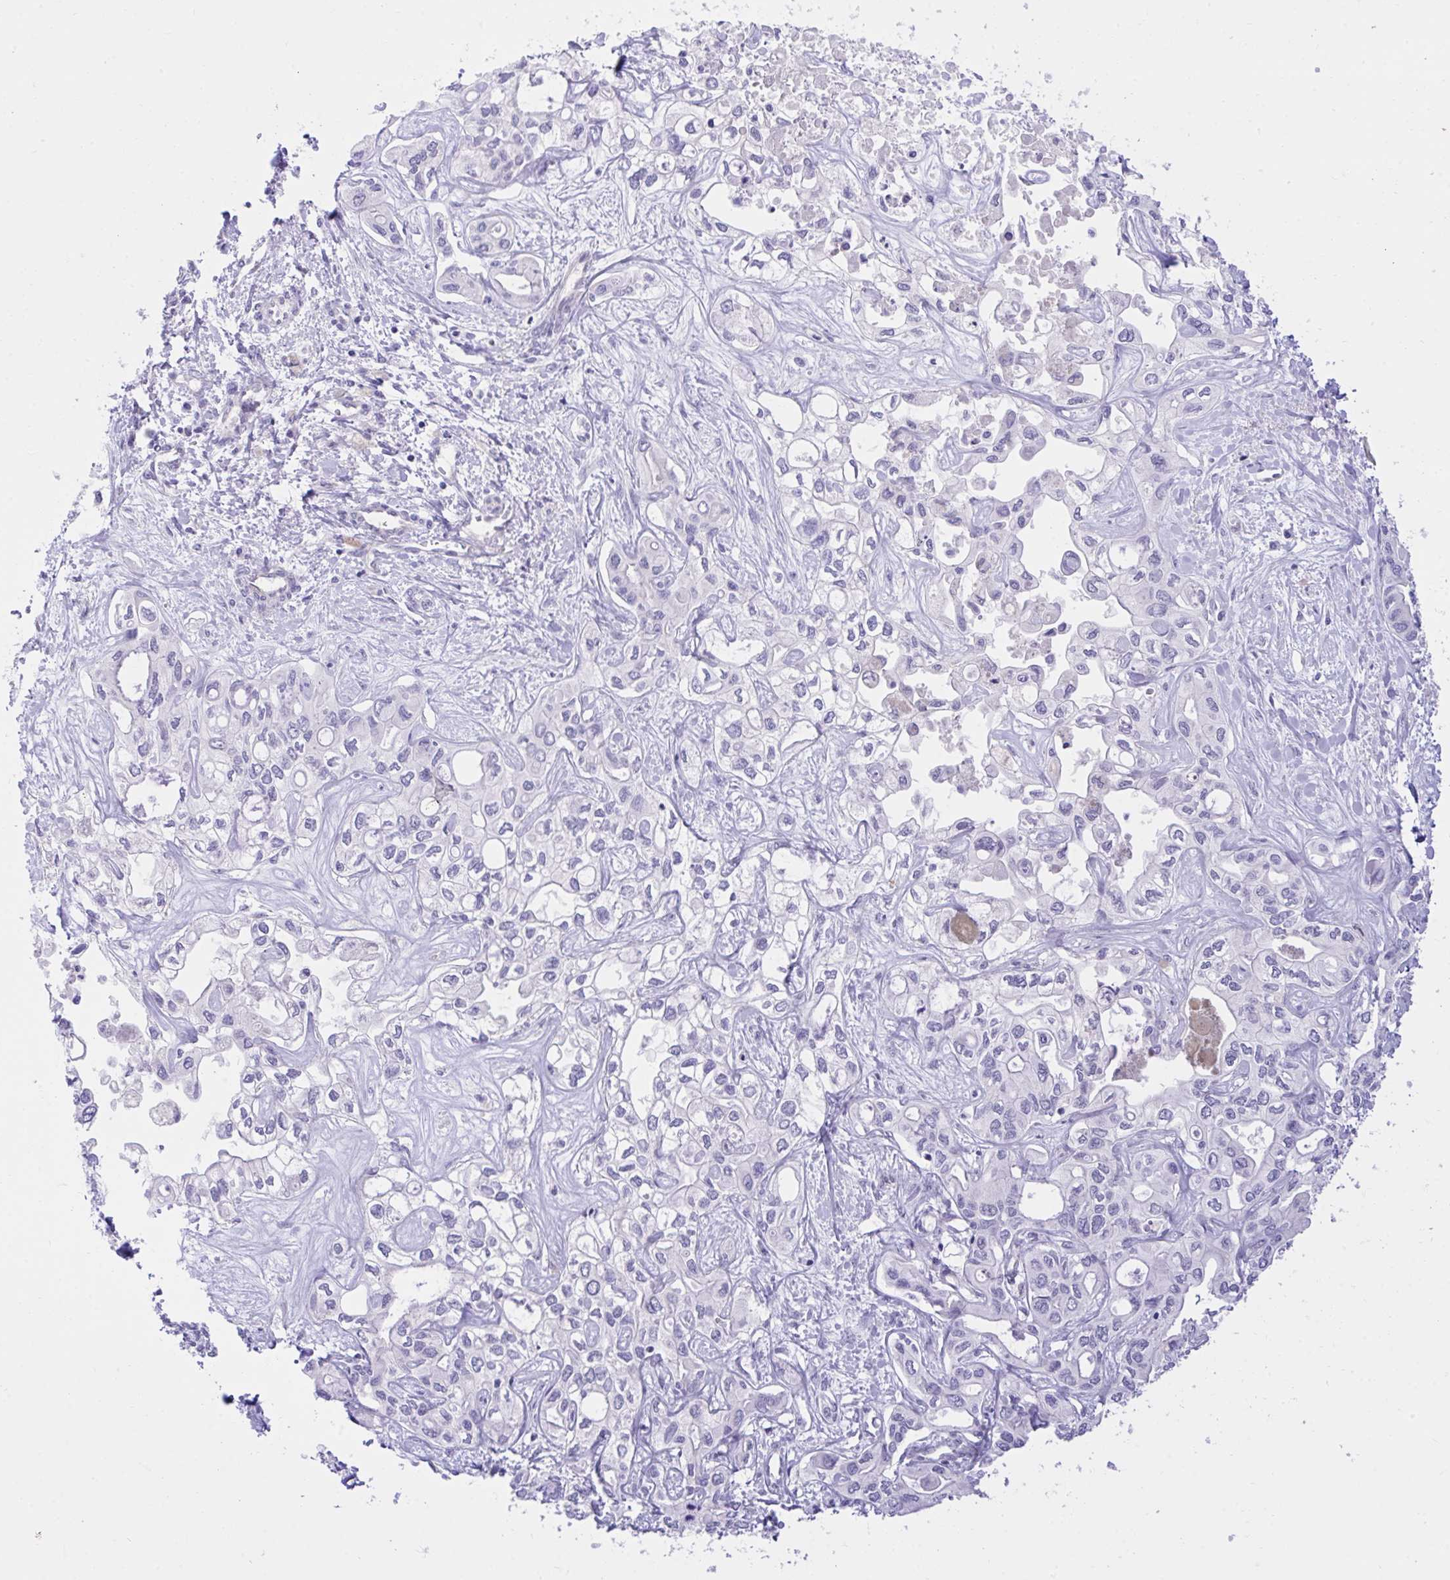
{"staining": {"intensity": "negative", "quantity": "none", "location": "none"}, "tissue": "liver cancer", "cell_type": "Tumor cells", "image_type": "cancer", "snomed": [{"axis": "morphology", "description": "Cholangiocarcinoma"}, {"axis": "topography", "description": "Liver"}], "caption": "DAB (3,3'-diaminobenzidine) immunohistochemical staining of human liver cholangiocarcinoma reveals no significant expression in tumor cells.", "gene": "PGM2L1", "patient": {"sex": "female", "age": 64}}